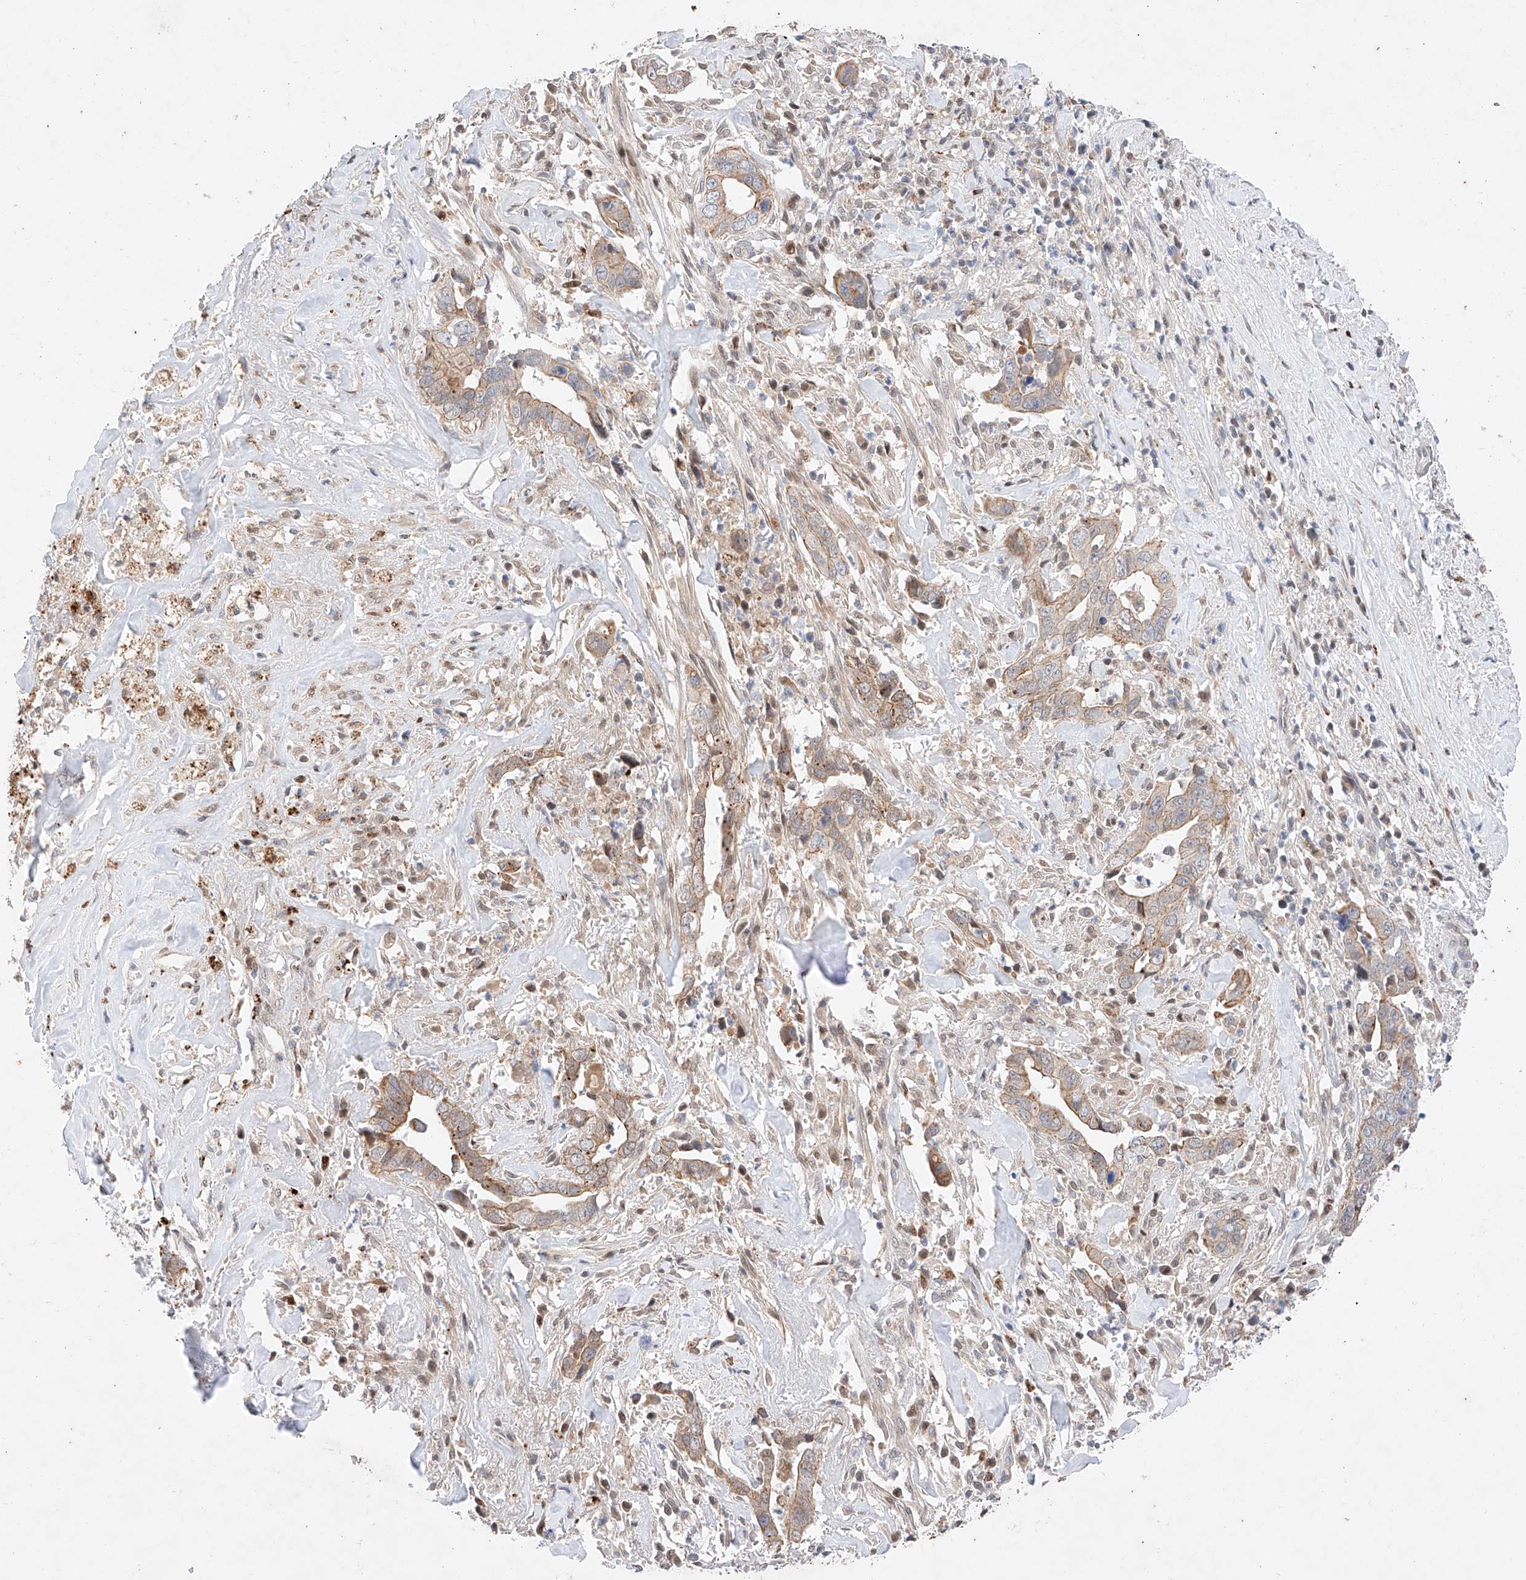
{"staining": {"intensity": "weak", "quantity": "25%-75%", "location": "cytoplasmic/membranous"}, "tissue": "liver cancer", "cell_type": "Tumor cells", "image_type": "cancer", "snomed": [{"axis": "morphology", "description": "Cholangiocarcinoma"}, {"axis": "topography", "description": "Liver"}], "caption": "A low amount of weak cytoplasmic/membranous expression is appreciated in approximately 25%-75% of tumor cells in liver cancer (cholangiocarcinoma) tissue. The protein is shown in brown color, while the nuclei are stained blue.", "gene": "GCNT1", "patient": {"sex": "female", "age": 79}}